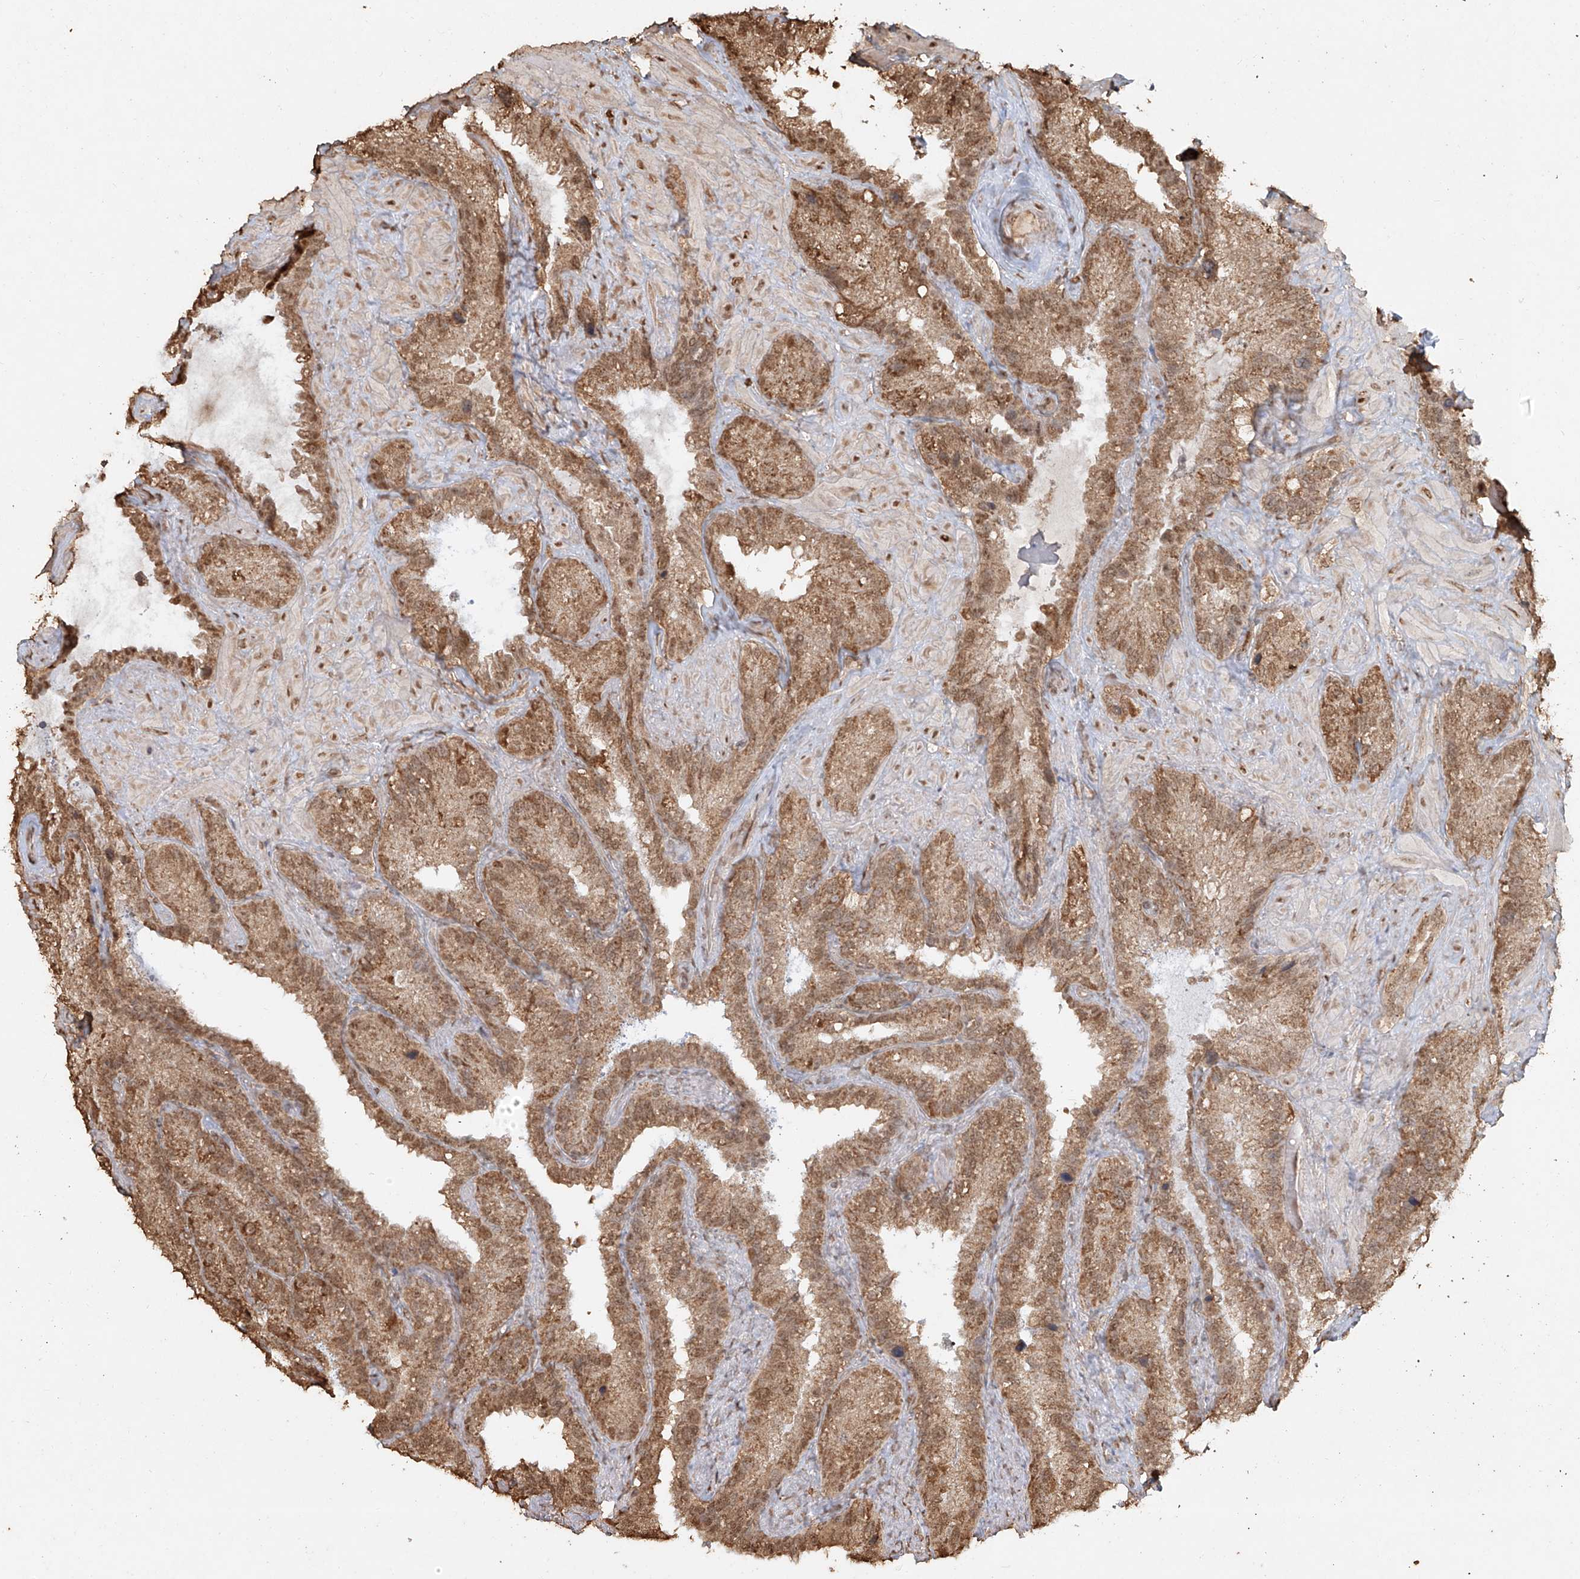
{"staining": {"intensity": "moderate", "quantity": ">75%", "location": "cytoplasmic/membranous,nuclear"}, "tissue": "seminal vesicle", "cell_type": "Glandular cells", "image_type": "normal", "snomed": [{"axis": "morphology", "description": "Normal tissue, NOS"}, {"axis": "topography", "description": "Prostate"}, {"axis": "topography", "description": "Seminal veicle"}], "caption": "Seminal vesicle stained with immunohistochemistry reveals moderate cytoplasmic/membranous,nuclear expression in approximately >75% of glandular cells.", "gene": "TIGAR", "patient": {"sex": "male", "age": 68}}